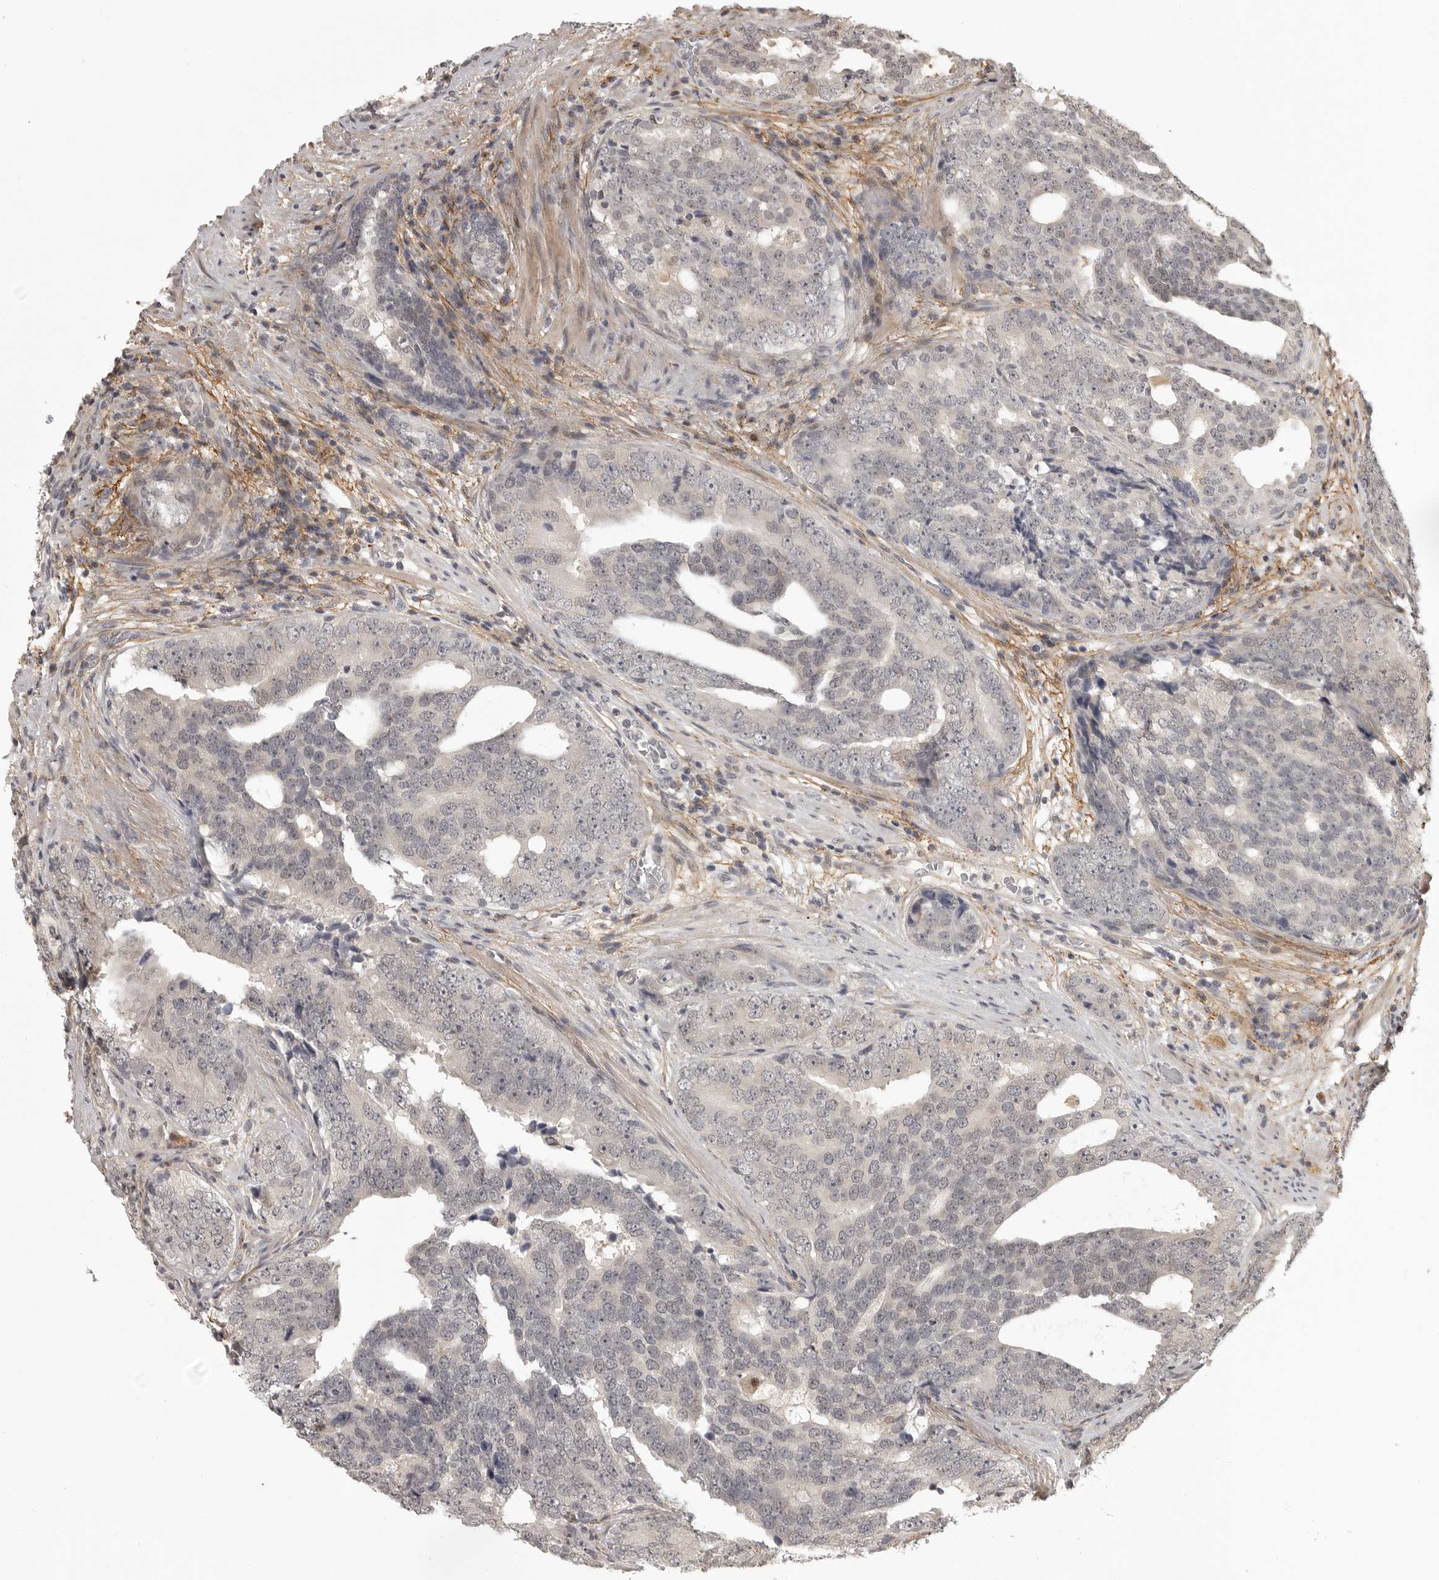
{"staining": {"intensity": "weak", "quantity": "<25%", "location": "nuclear"}, "tissue": "prostate cancer", "cell_type": "Tumor cells", "image_type": "cancer", "snomed": [{"axis": "morphology", "description": "Adenocarcinoma, High grade"}, {"axis": "topography", "description": "Prostate"}], "caption": "A high-resolution image shows immunohistochemistry staining of prostate cancer, which demonstrates no significant expression in tumor cells. (DAB (3,3'-diaminobenzidine) immunohistochemistry with hematoxylin counter stain).", "gene": "UROD", "patient": {"sex": "male", "age": 56}}